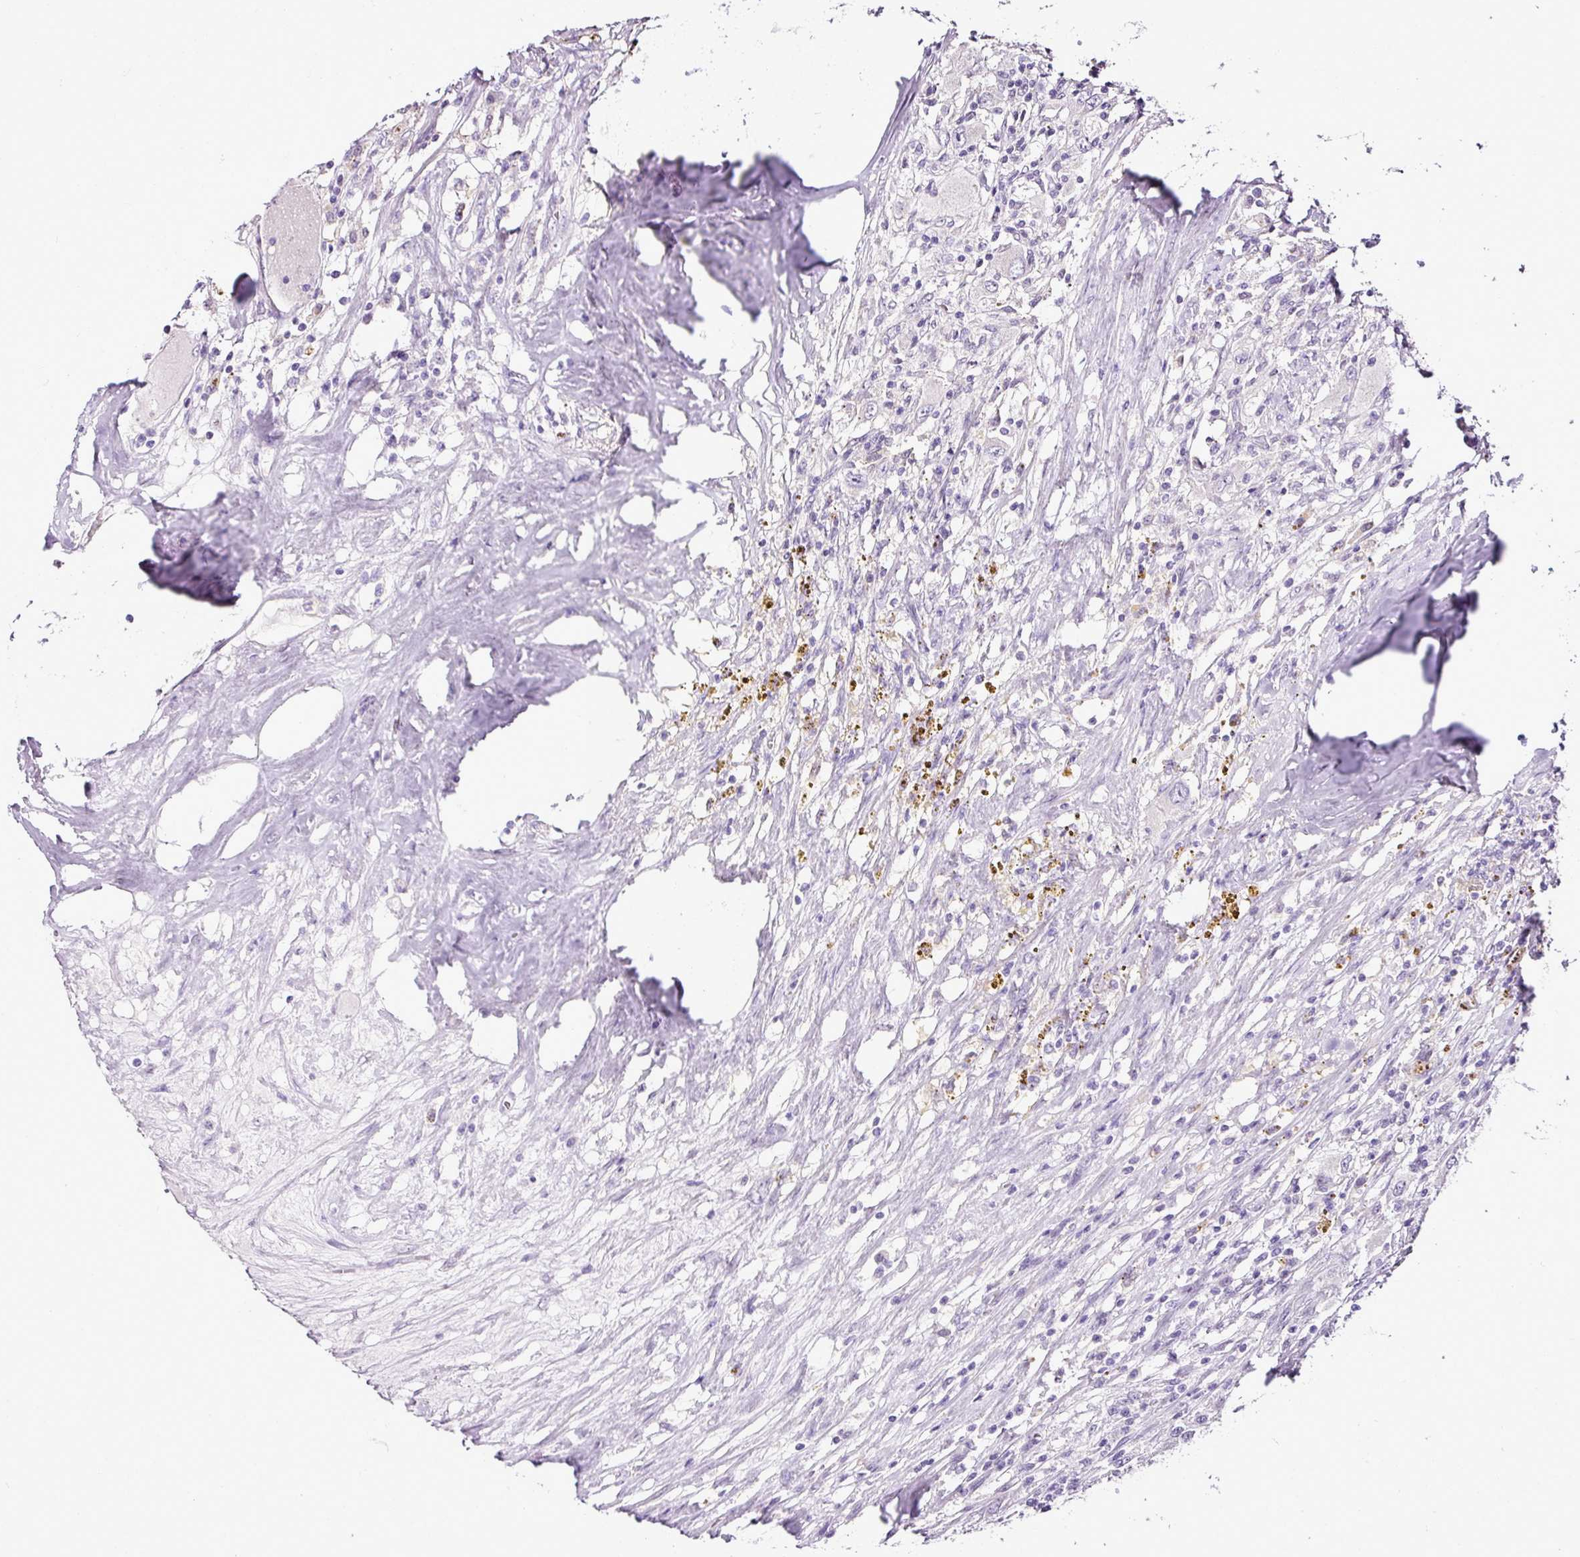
{"staining": {"intensity": "negative", "quantity": "none", "location": "none"}, "tissue": "renal cancer", "cell_type": "Tumor cells", "image_type": "cancer", "snomed": [{"axis": "morphology", "description": "Adenocarcinoma, NOS"}, {"axis": "topography", "description": "Kidney"}], "caption": "Tumor cells show no significant expression in renal cancer (adenocarcinoma).", "gene": "ESR1", "patient": {"sex": "female", "age": 67}}